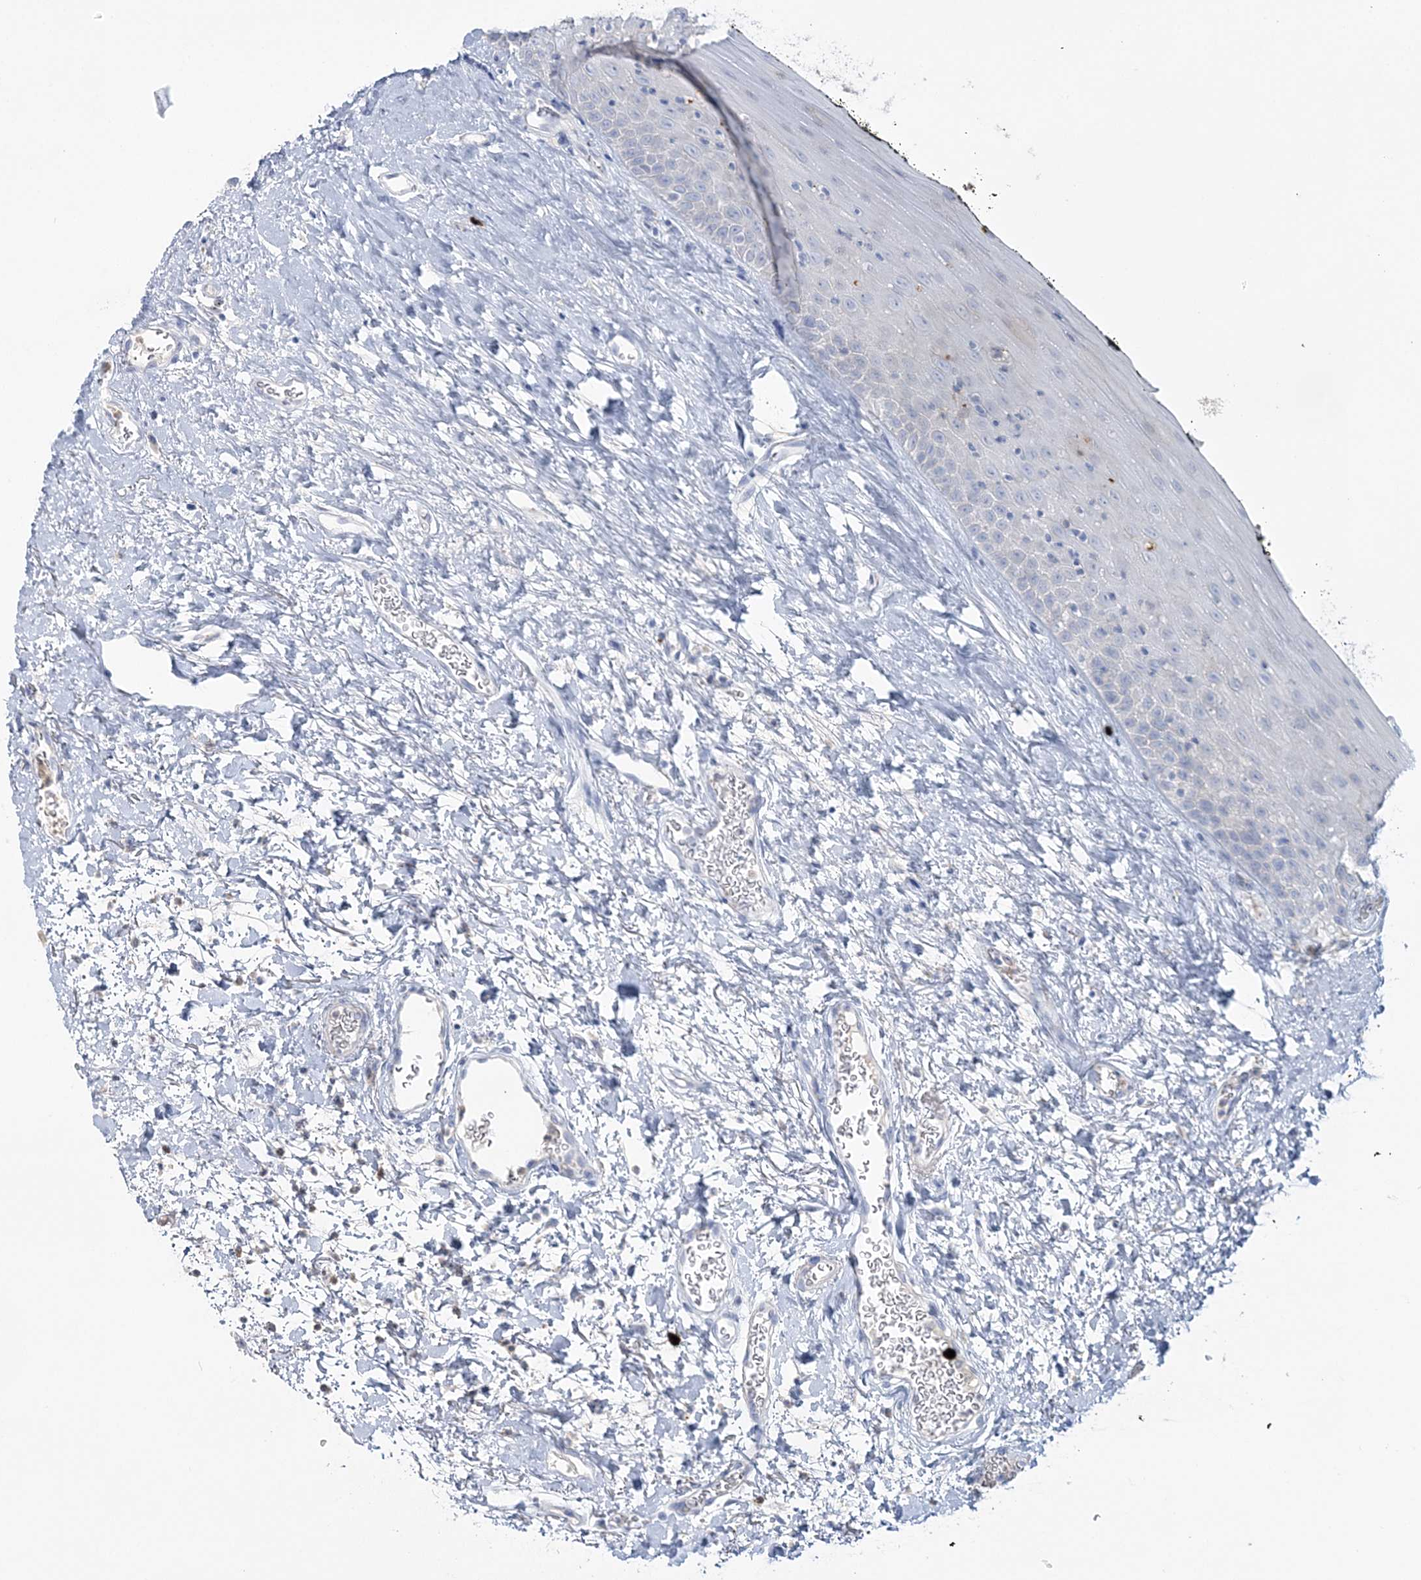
{"staining": {"intensity": "negative", "quantity": "none", "location": "none"}, "tissue": "oral mucosa", "cell_type": "Squamous epithelial cells", "image_type": "normal", "snomed": [{"axis": "morphology", "description": "Normal tissue, NOS"}, {"axis": "topography", "description": "Oral tissue"}], "caption": "An image of oral mucosa stained for a protein exhibits no brown staining in squamous epithelial cells. The staining is performed using DAB (3,3'-diaminobenzidine) brown chromogen with nuclei counter-stained in using hematoxylin.", "gene": "WDSUB1", "patient": {"sex": "male", "age": 74}}